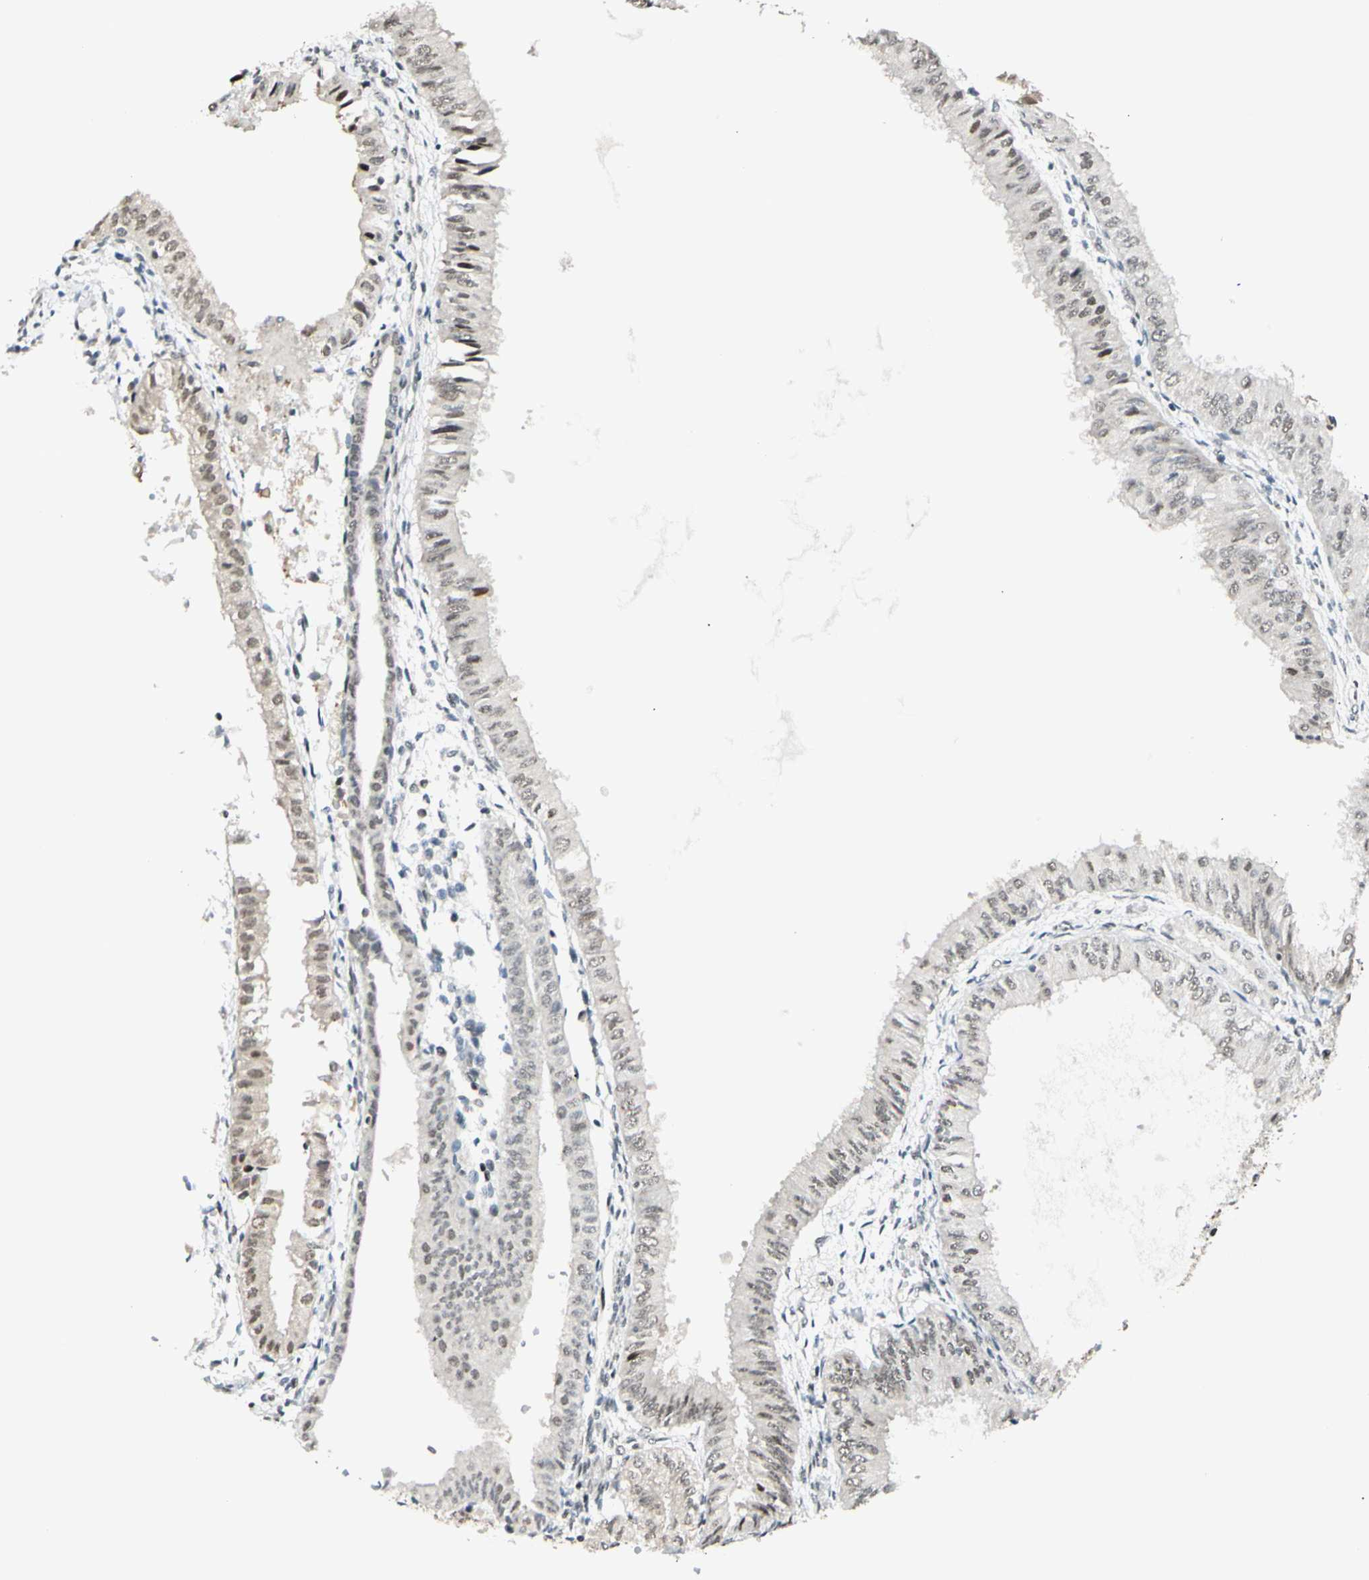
{"staining": {"intensity": "weak", "quantity": ">75%", "location": "cytoplasmic/membranous"}, "tissue": "endometrial cancer", "cell_type": "Tumor cells", "image_type": "cancer", "snomed": [{"axis": "morphology", "description": "Adenocarcinoma, NOS"}, {"axis": "topography", "description": "Endometrium"}], "caption": "A low amount of weak cytoplasmic/membranous staining is present in approximately >75% of tumor cells in endometrial cancer tissue. The protein of interest is stained brown, and the nuclei are stained in blue (DAB IHC with brightfield microscopy, high magnification).", "gene": "BRMS1", "patient": {"sex": "female", "age": 53}}